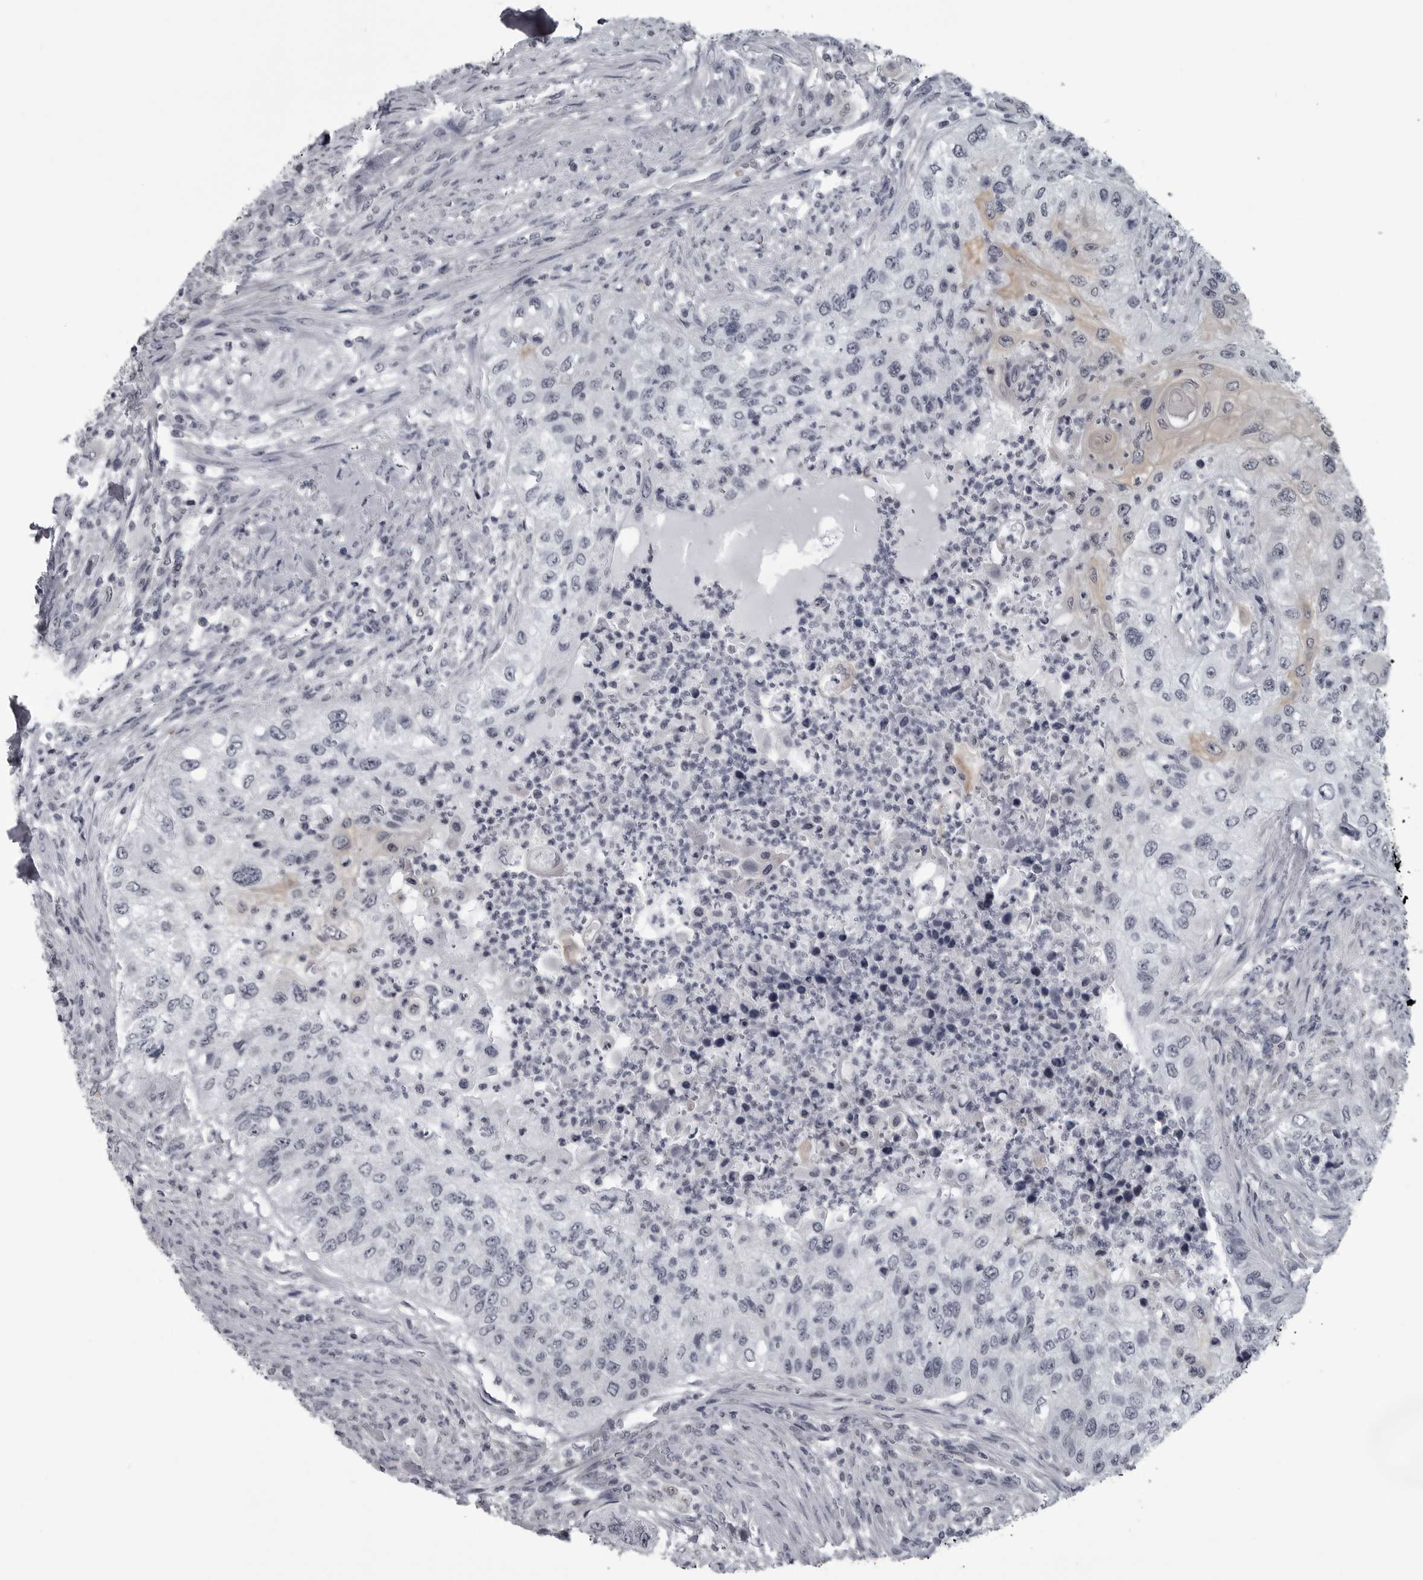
{"staining": {"intensity": "negative", "quantity": "none", "location": "none"}, "tissue": "urothelial cancer", "cell_type": "Tumor cells", "image_type": "cancer", "snomed": [{"axis": "morphology", "description": "Urothelial carcinoma, High grade"}, {"axis": "topography", "description": "Urinary bladder"}], "caption": "There is no significant positivity in tumor cells of high-grade urothelial carcinoma.", "gene": "LYSMD1", "patient": {"sex": "female", "age": 60}}